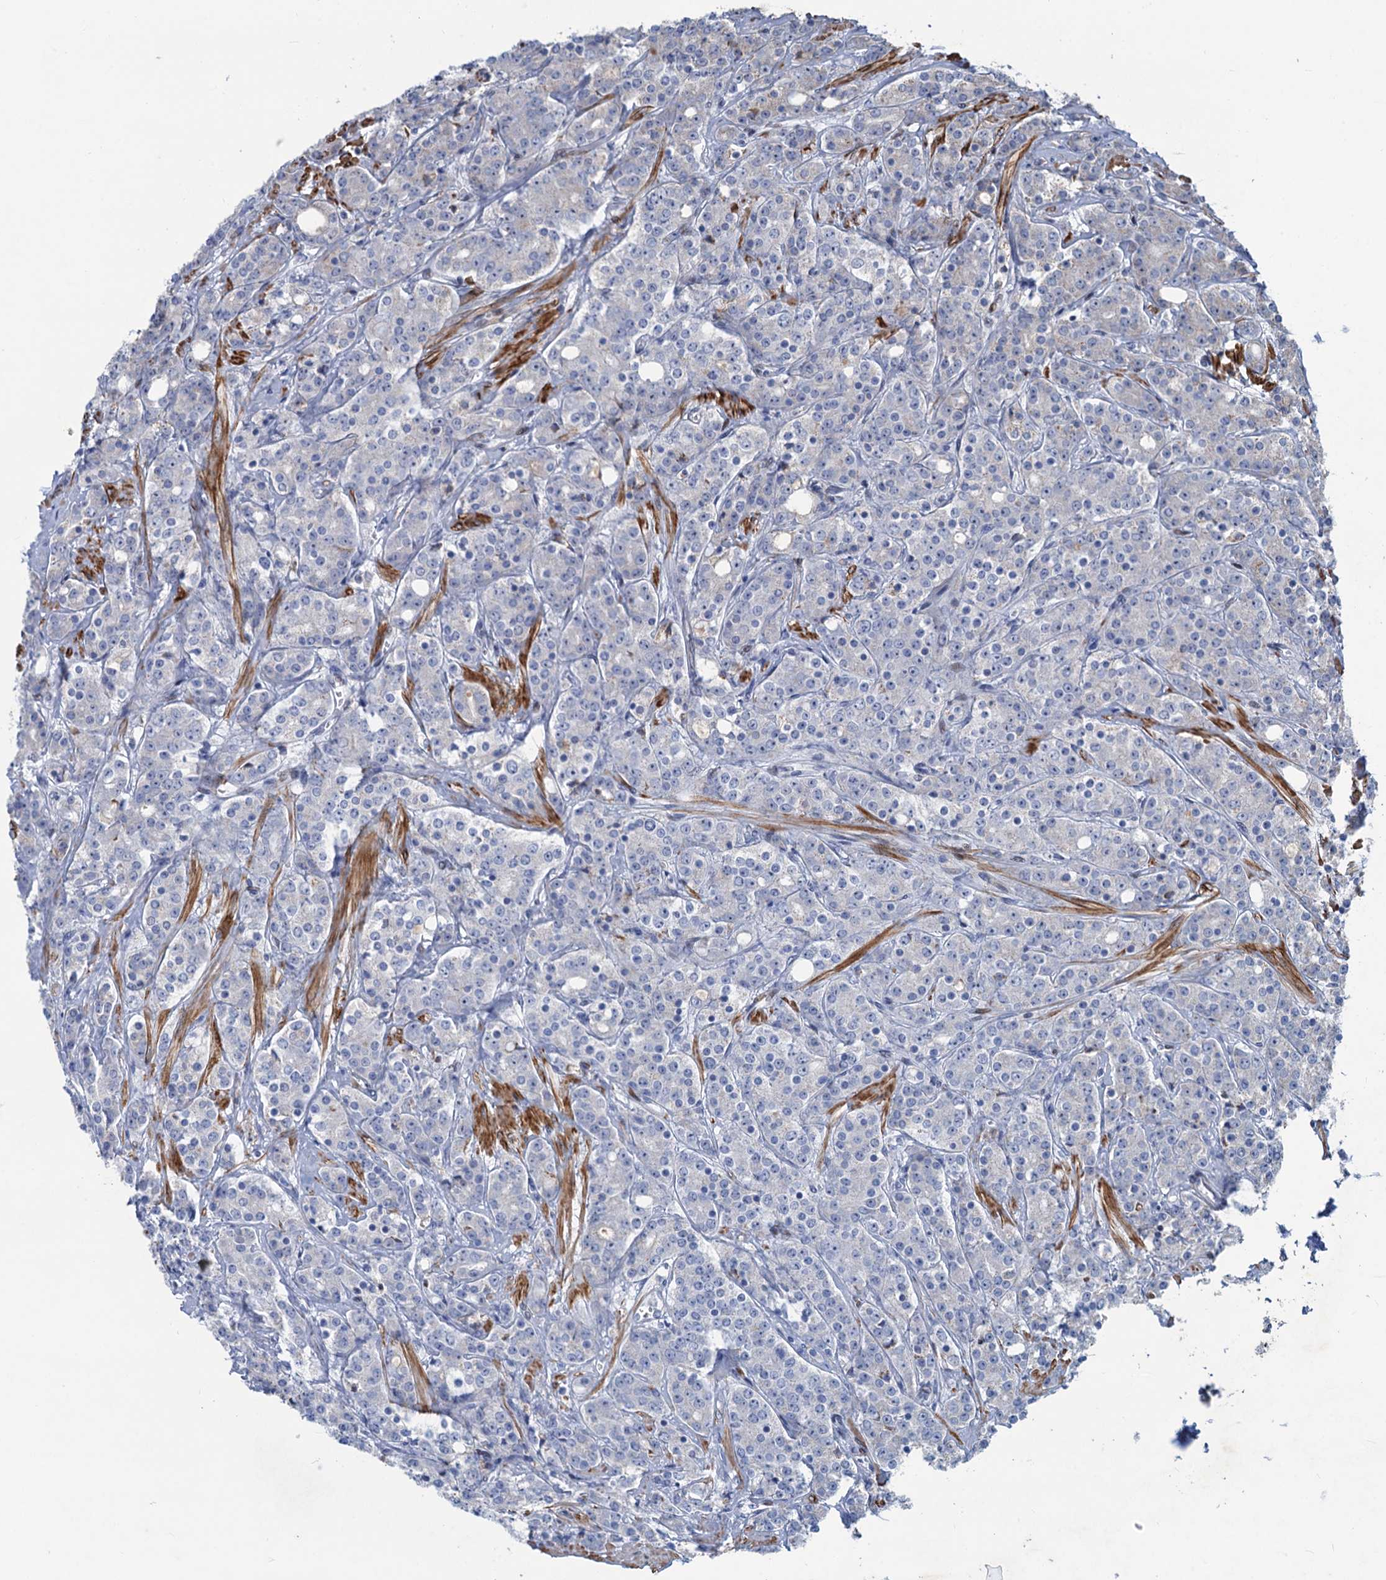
{"staining": {"intensity": "negative", "quantity": "none", "location": "none"}, "tissue": "prostate cancer", "cell_type": "Tumor cells", "image_type": "cancer", "snomed": [{"axis": "morphology", "description": "Adenocarcinoma, High grade"}, {"axis": "topography", "description": "Prostate"}], "caption": "This is an IHC photomicrograph of prostate cancer. There is no expression in tumor cells.", "gene": "ESYT3", "patient": {"sex": "male", "age": 62}}